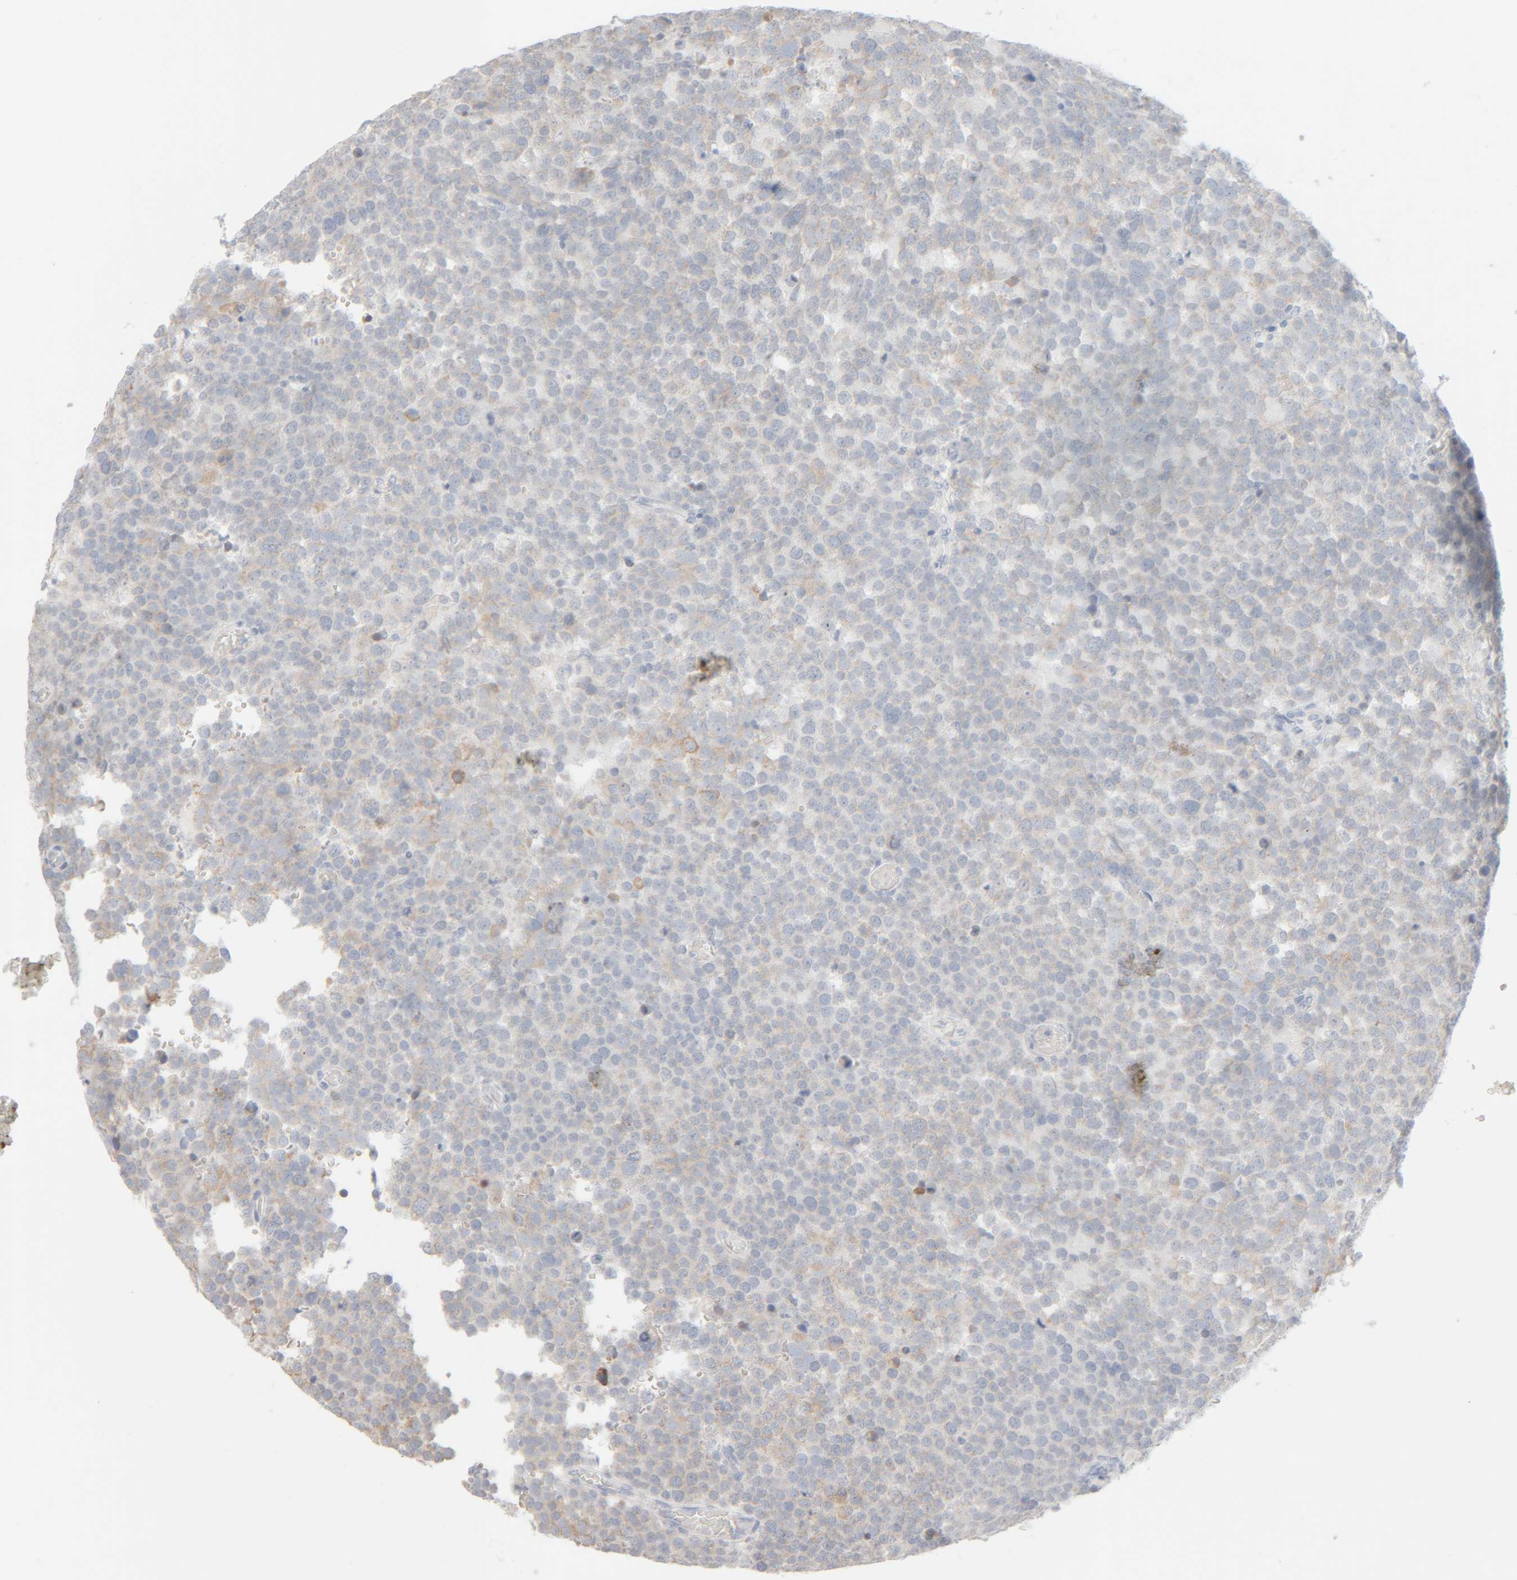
{"staining": {"intensity": "negative", "quantity": "none", "location": "none"}, "tissue": "testis cancer", "cell_type": "Tumor cells", "image_type": "cancer", "snomed": [{"axis": "morphology", "description": "Seminoma, NOS"}, {"axis": "topography", "description": "Testis"}], "caption": "DAB immunohistochemical staining of human seminoma (testis) exhibits no significant staining in tumor cells.", "gene": "RIDA", "patient": {"sex": "male", "age": 71}}